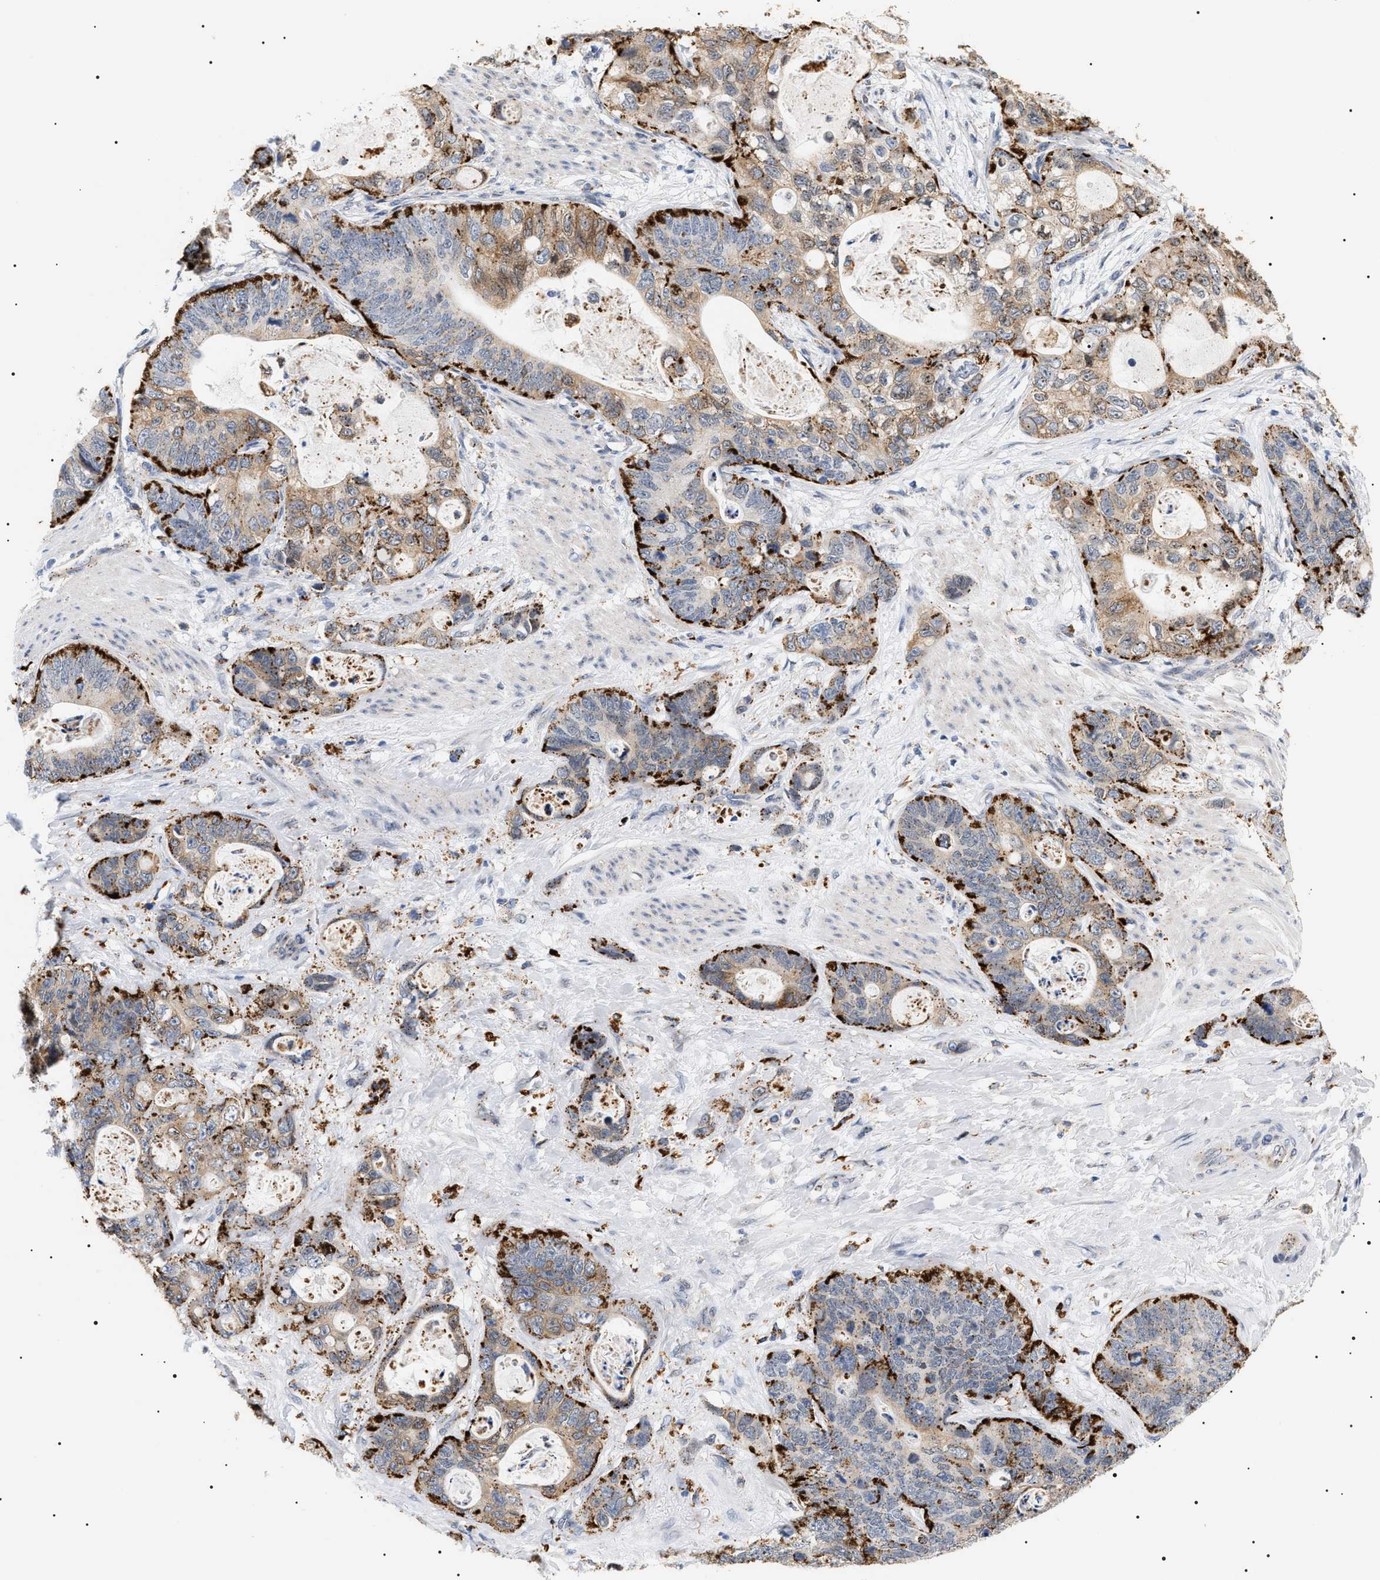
{"staining": {"intensity": "strong", "quantity": "25%-75%", "location": "cytoplasmic/membranous"}, "tissue": "stomach cancer", "cell_type": "Tumor cells", "image_type": "cancer", "snomed": [{"axis": "morphology", "description": "Normal tissue, NOS"}, {"axis": "morphology", "description": "Adenocarcinoma, NOS"}, {"axis": "topography", "description": "Stomach"}], "caption": "Protein expression analysis of stomach cancer displays strong cytoplasmic/membranous positivity in approximately 25%-75% of tumor cells.", "gene": "HSD17B11", "patient": {"sex": "female", "age": 89}}